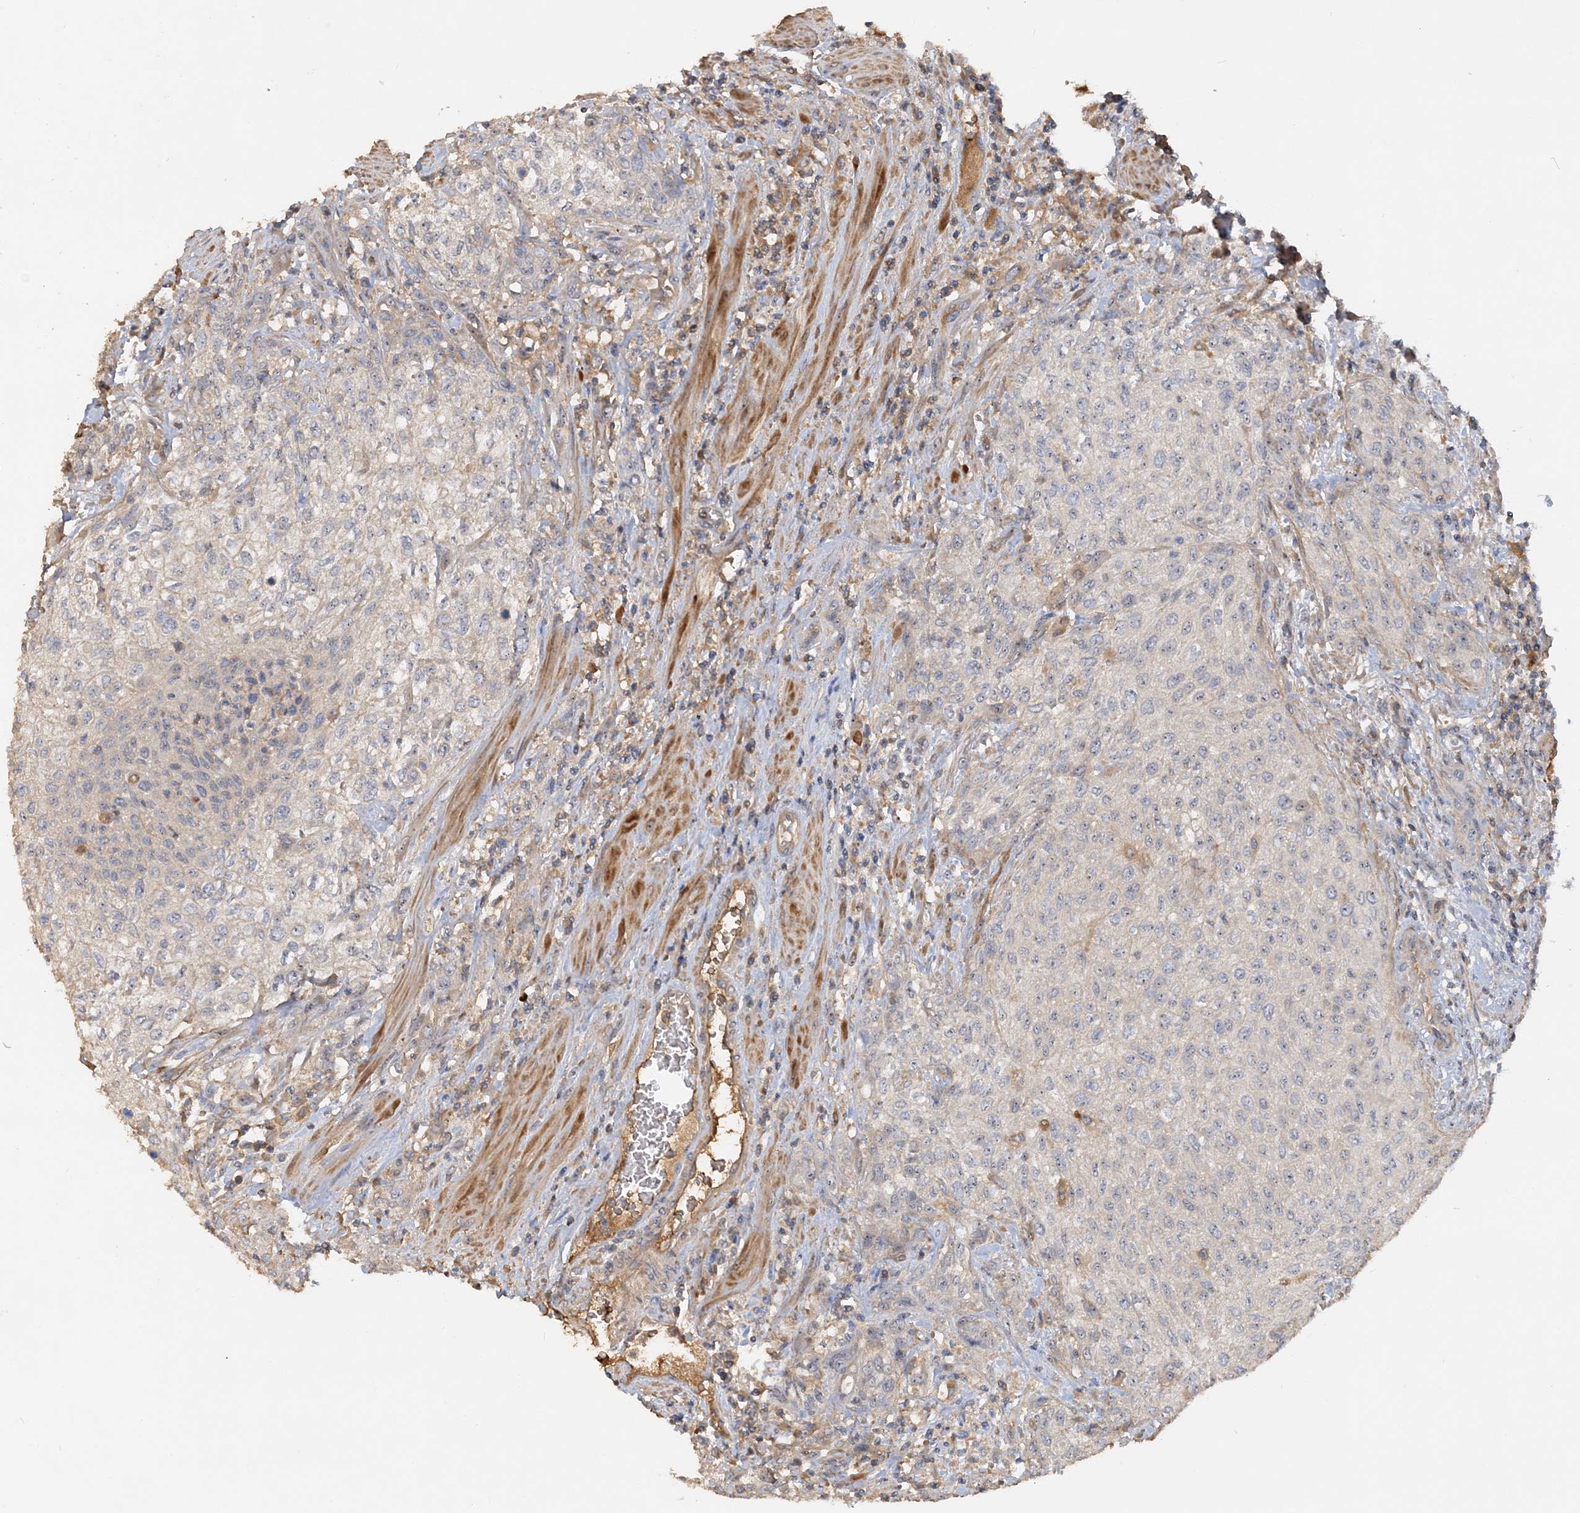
{"staining": {"intensity": "weak", "quantity": "<25%", "location": "cytoplasmic/membranous,nuclear"}, "tissue": "urothelial cancer", "cell_type": "Tumor cells", "image_type": "cancer", "snomed": [{"axis": "morphology", "description": "Urothelial carcinoma, High grade"}, {"axis": "topography", "description": "Urinary bladder"}], "caption": "DAB immunohistochemical staining of human urothelial cancer reveals no significant positivity in tumor cells.", "gene": "GRINA", "patient": {"sex": "male", "age": 35}}